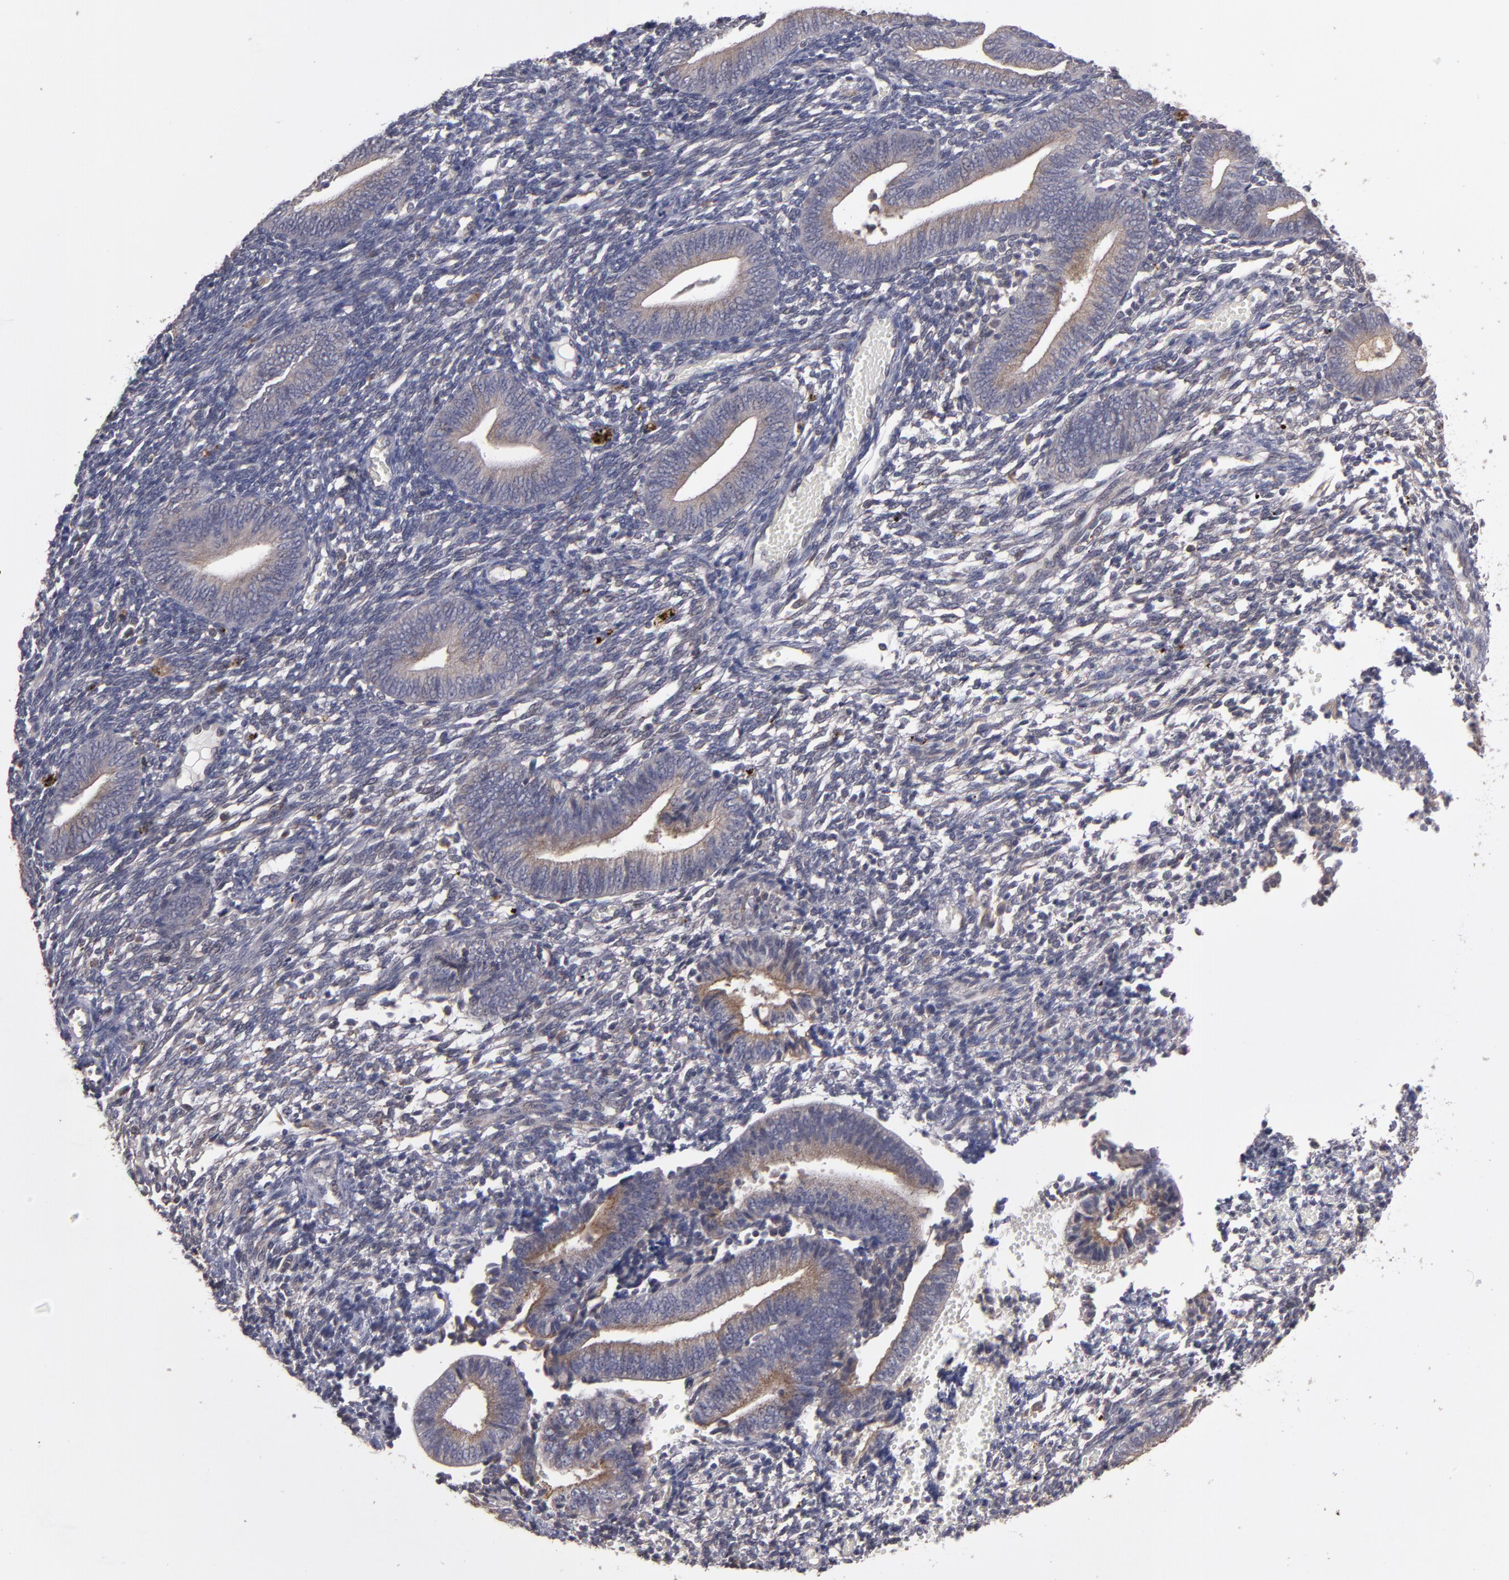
{"staining": {"intensity": "weak", "quantity": "25%-75%", "location": "cytoplasmic/membranous"}, "tissue": "endometrium", "cell_type": "Cells in endometrial stroma", "image_type": "normal", "snomed": [{"axis": "morphology", "description": "Normal tissue, NOS"}, {"axis": "topography", "description": "Uterus"}, {"axis": "topography", "description": "Endometrium"}], "caption": "Brown immunohistochemical staining in normal endometrium reveals weak cytoplasmic/membranous staining in approximately 25%-75% of cells in endometrial stroma.", "gene": "CTSO", "patient": {"sex": "female", "age": 33}}